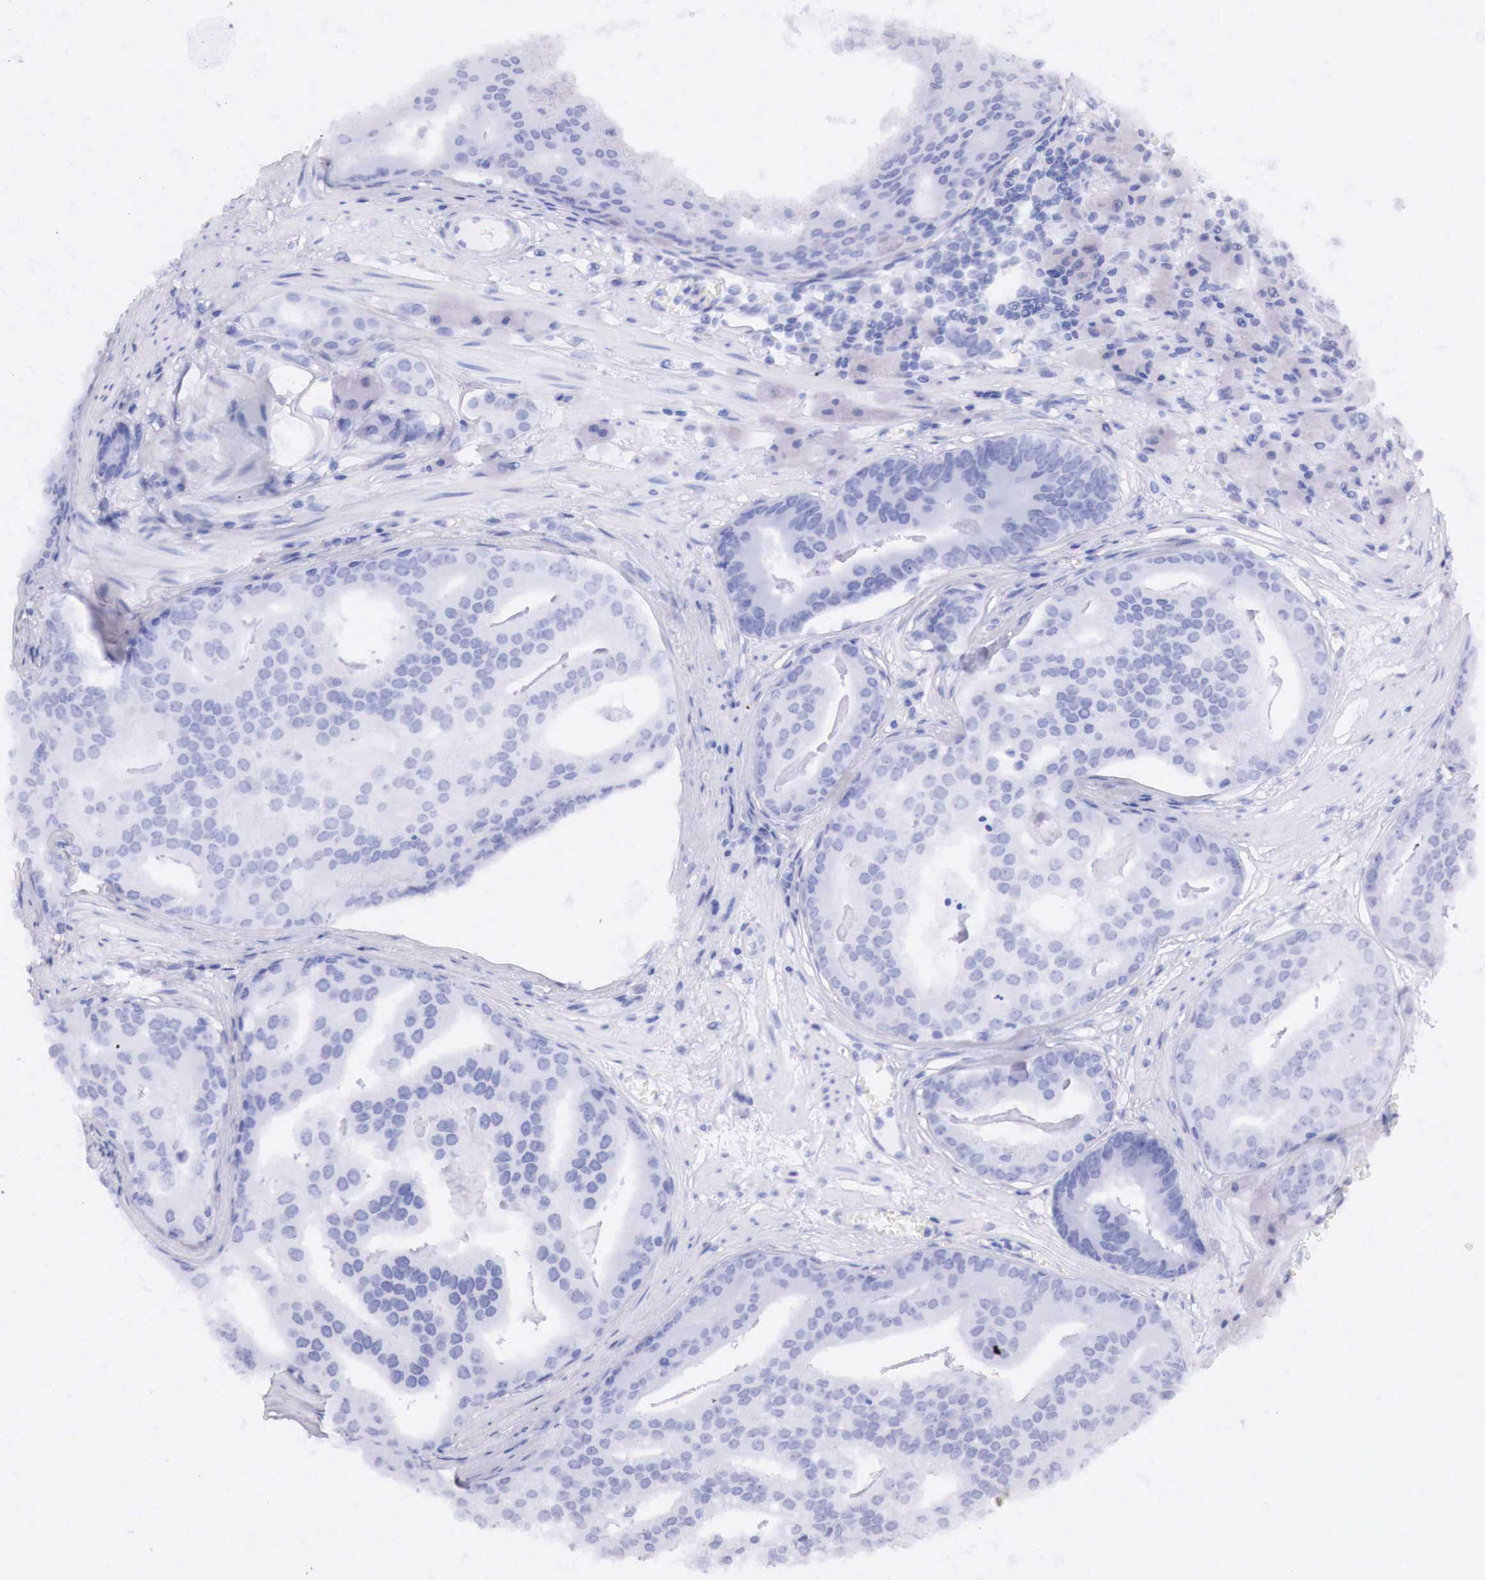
{"staining": {"intensity": "negative", "quantity": "none", "location": "none"}, "tissue": "prostate cancer", "cell_type": "Tumor cells", "image_type": "cancer", "snomed": [{"axis": "morphology", "description": "Adenocarcinoma, High grade"}, {"axis": "topography", "description": "Prostate"}], "caption": "There is no significant expression in tumor cells of prostate adenocarcinoma (high-grade).", "gene": "RDX", "patient": {"sex": "male", "age": 56}}